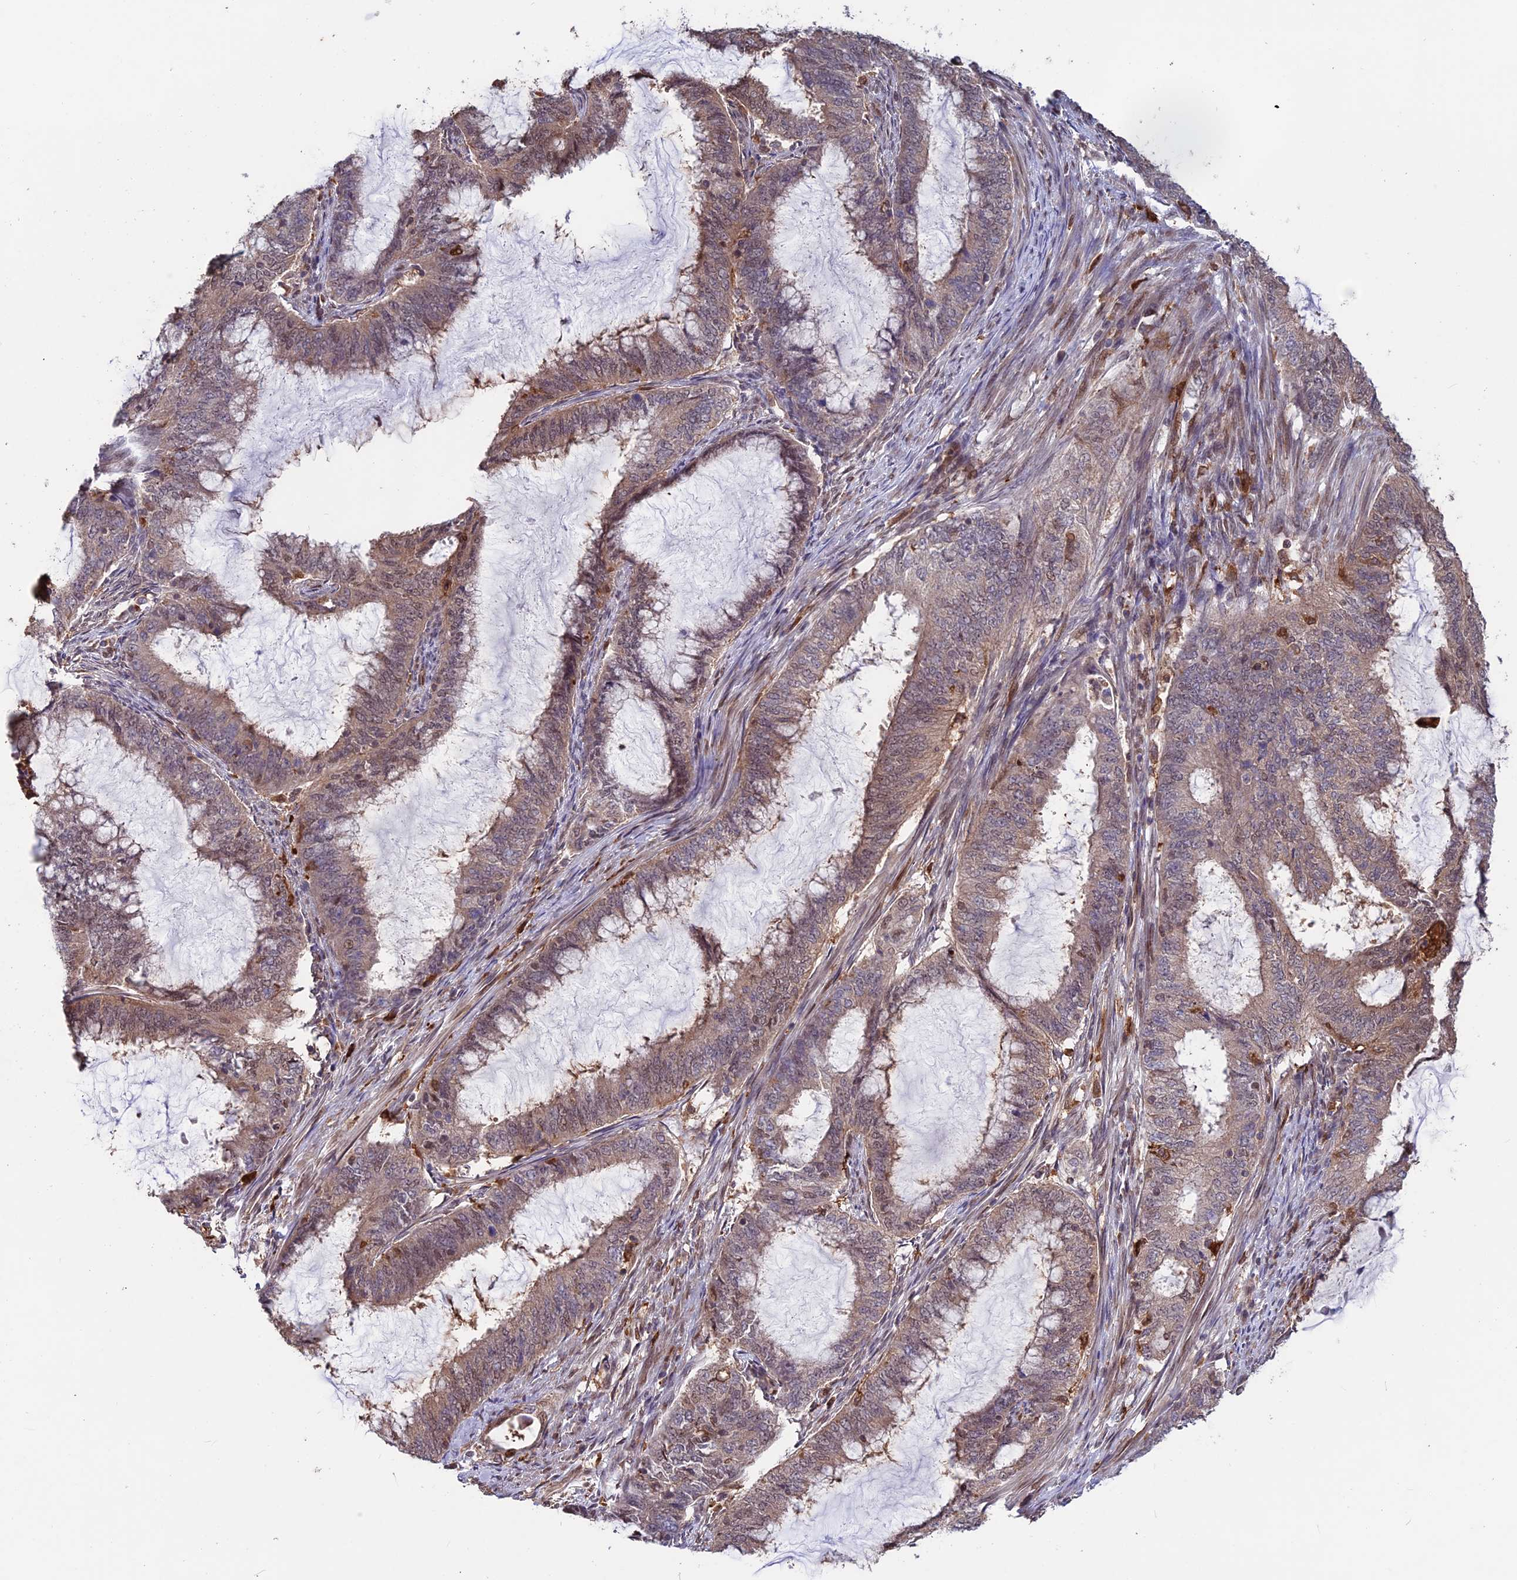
{"staining": {"intensity": "weak", "quantity": "<25%", "location": "cytoplasmic/membranous,nuclear"}, "tissue": "endometrial cancer", "cell_type": "Tumor cells", "image_type": "cancer", "snomed": [{"axis": "morphology", "description": "Adenocarcinoma, NOS"}, {"axis": "topography", "description": "Endometrium"}], "caption": "An immunohistochemistry image of adenocarcinoma (endometrial) is shown. There is no staining in tumor cells of adenocarcinoma (endometrial).", "gene": "MAST2", "patient": {"sex": "female", "age": 51}}